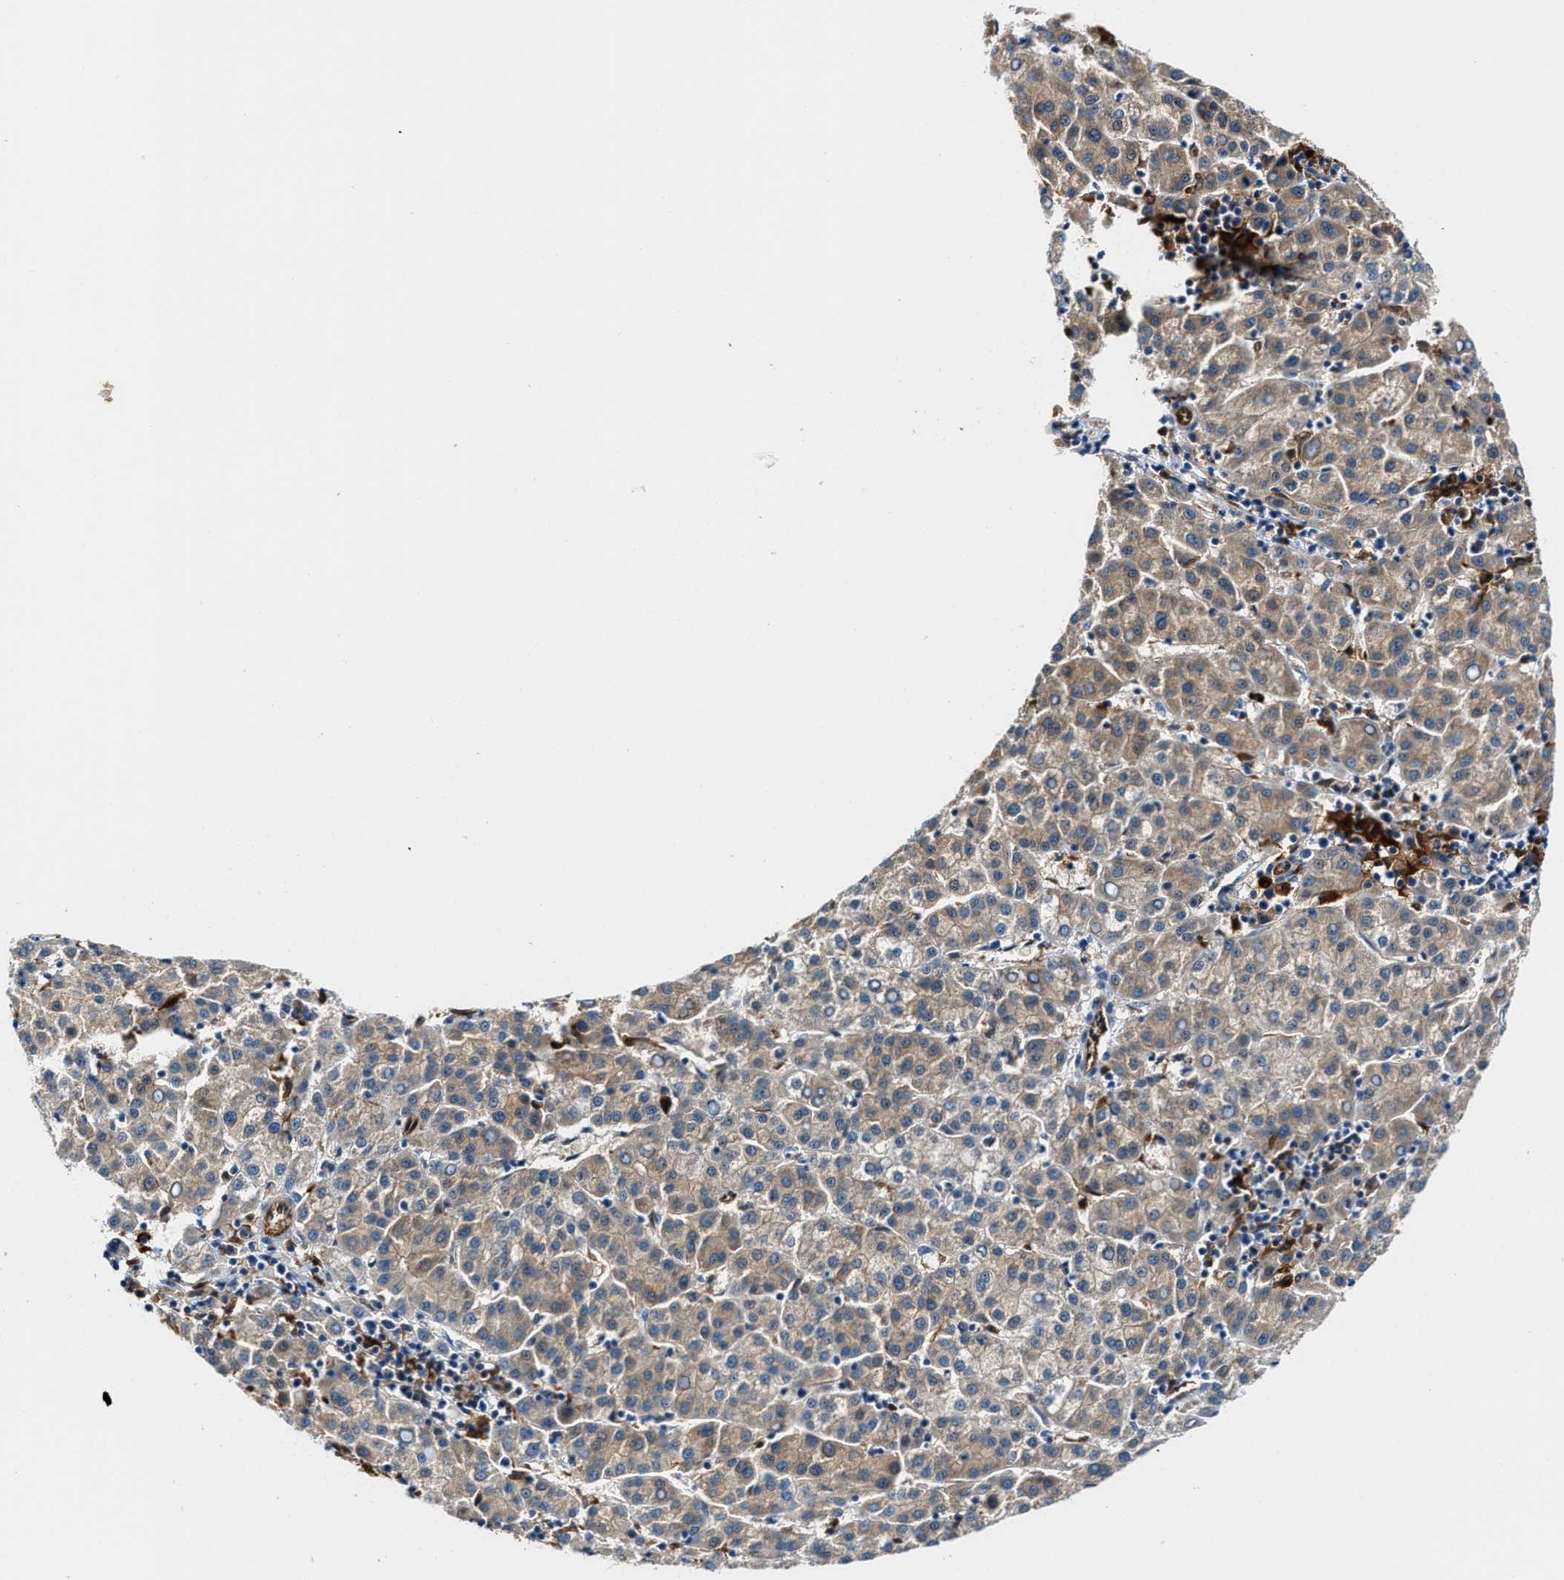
{"staining": {"intensity": "weak", "quantity": ">75%", "location": "cytoplasmic/membranous"}, "tissue": "liver cancer", "cell_type": "Tumor cells", "image_type": "cancer", "snomed": [{"axis": "morphology", "description": "Carcinoma, Hepatocellular, NOS"}, {"axis": "topography", "description": "Liver"}], "caption": "DAB immunohistochemical staining of human hepatocellular carcinoma (liver) shows weak cytoplasmic/membranous protein positivity in about >75% of tumor cells.", "gene": "LTA4H", "patient": {"sex": "female", "age": 58}}